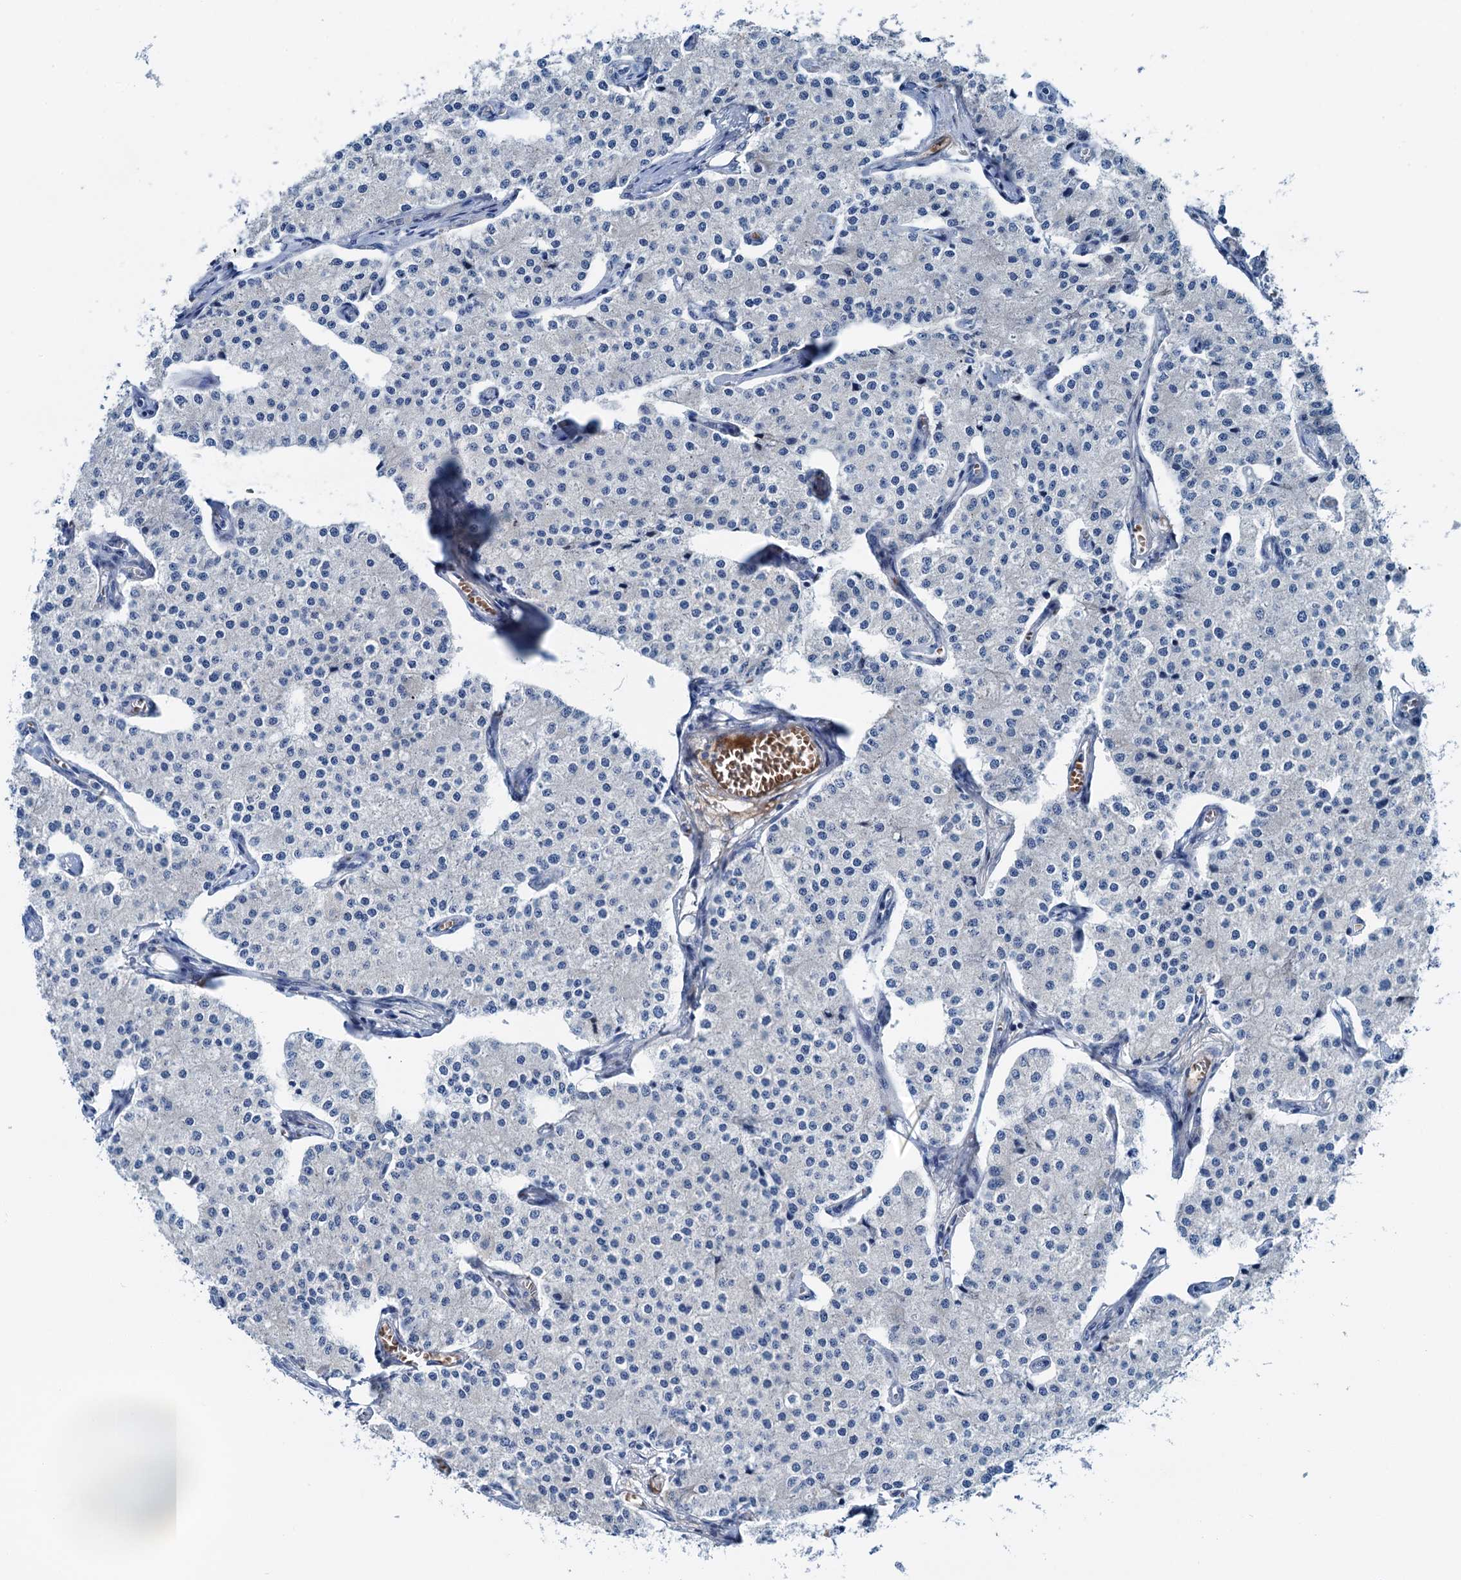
{"staining": {"intensity": "negative", "quantity": "none", "location": "none"}, "tissue": "carcinoid", "cell_type": "Tumor cells", "image_type": "cancer", "snomed": [{"axis": "morphology", "description": "Carcinoid, malignant, NOS"}, {"axis": "topography", "description": "Colon"}], "caption": "IHC histopathology image of carcinoid (malignant) stained for a protein (brown), which shows no staining in tumor cells. (Stains: DAB (3,3'-diaminobenzidine) immunohistochemistry (IHC) with hematoxylin counter stain, Microscopy: brightfield microscopy at high magnification).", "gene": "ELAC1", "patient": {"sex": "female", "age": 52}}